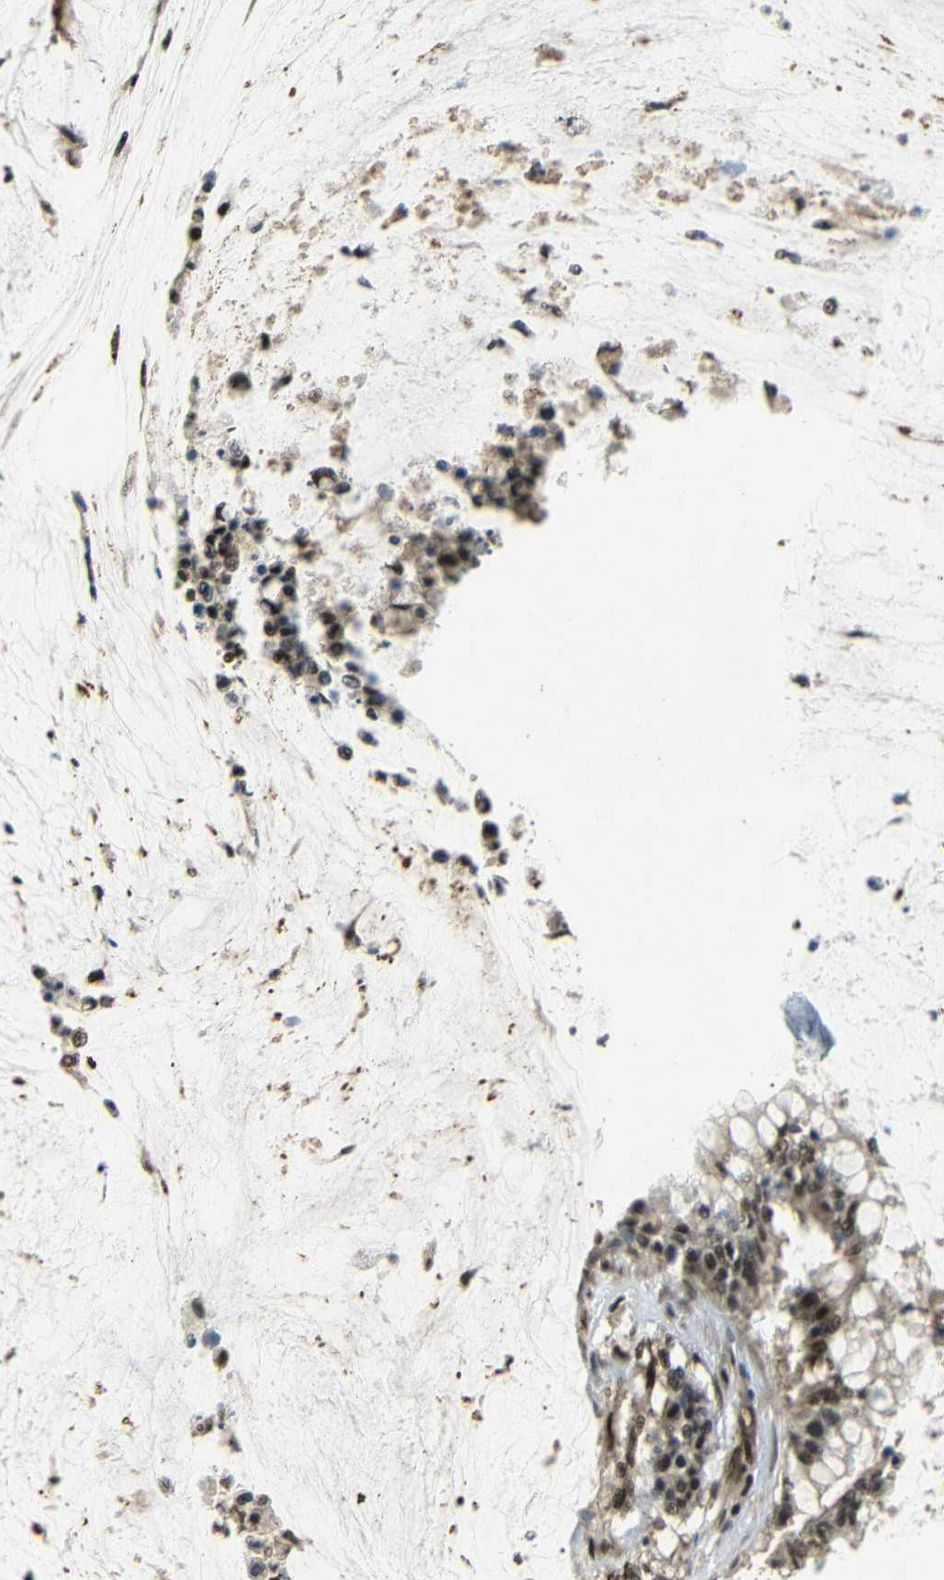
{"staining": {"intensity": "moderate", "quantity": ">75%", "location": "cytoplasmic/membranous,nuclear"}, "tissue": "pancreatic cancer", "cell_type": "Tumor cells", "image_type": "cancer", "snomed": [{"axis": "morphology", "description": "Adenocarcinoma, NOS"}, {"axis": "topography", "description": "Pancreas"}], "caption": "Human pancreatic cancer (adenocarcinoma) stained for a protein (brown) shows moderate cytoplasmic/membranous and nuclear positive expression in approximately >75% of tumor cells.", "gene": "TBX2", "patient": {"sex": "male", "age": 41}}